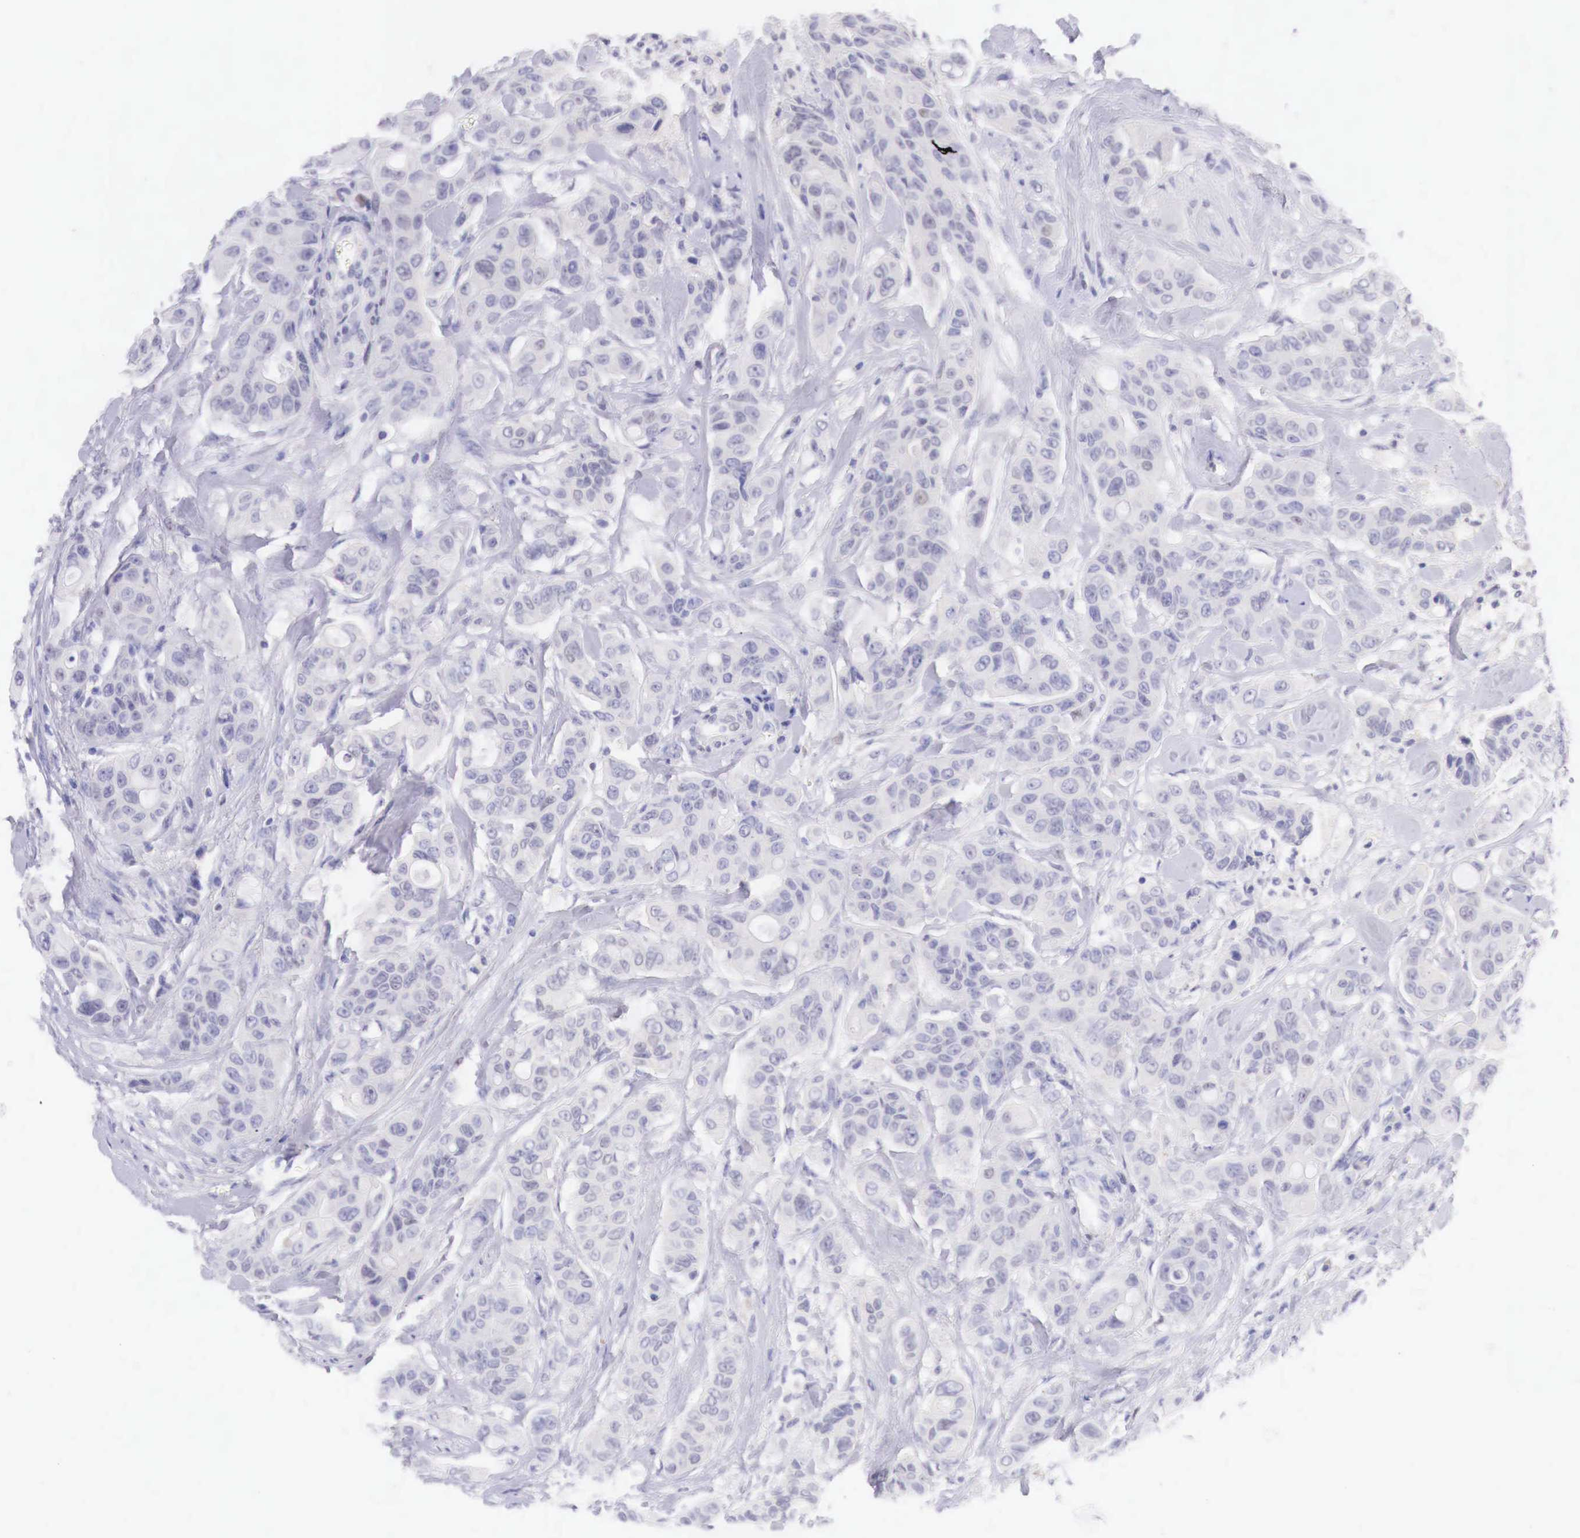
{"staining": {"intensity": "negative", "quantity": "none", "location": "none"}, "tissue": "colorectal cancer", "cell_type": "Tumor cells", "image_type": "cancer", "snomed": [{"axis": "morphology", "description": "Adenocarcinoma, NOS"}, {"axis": "topography", "description": "Colon"}], "caption": "Immunohistochemical staining of human adenocarcinoma (colorectal) shows no significant positivity in tumor cells.", "gene": "BCL6", "patient": {"sex": "female", "age": 70}}